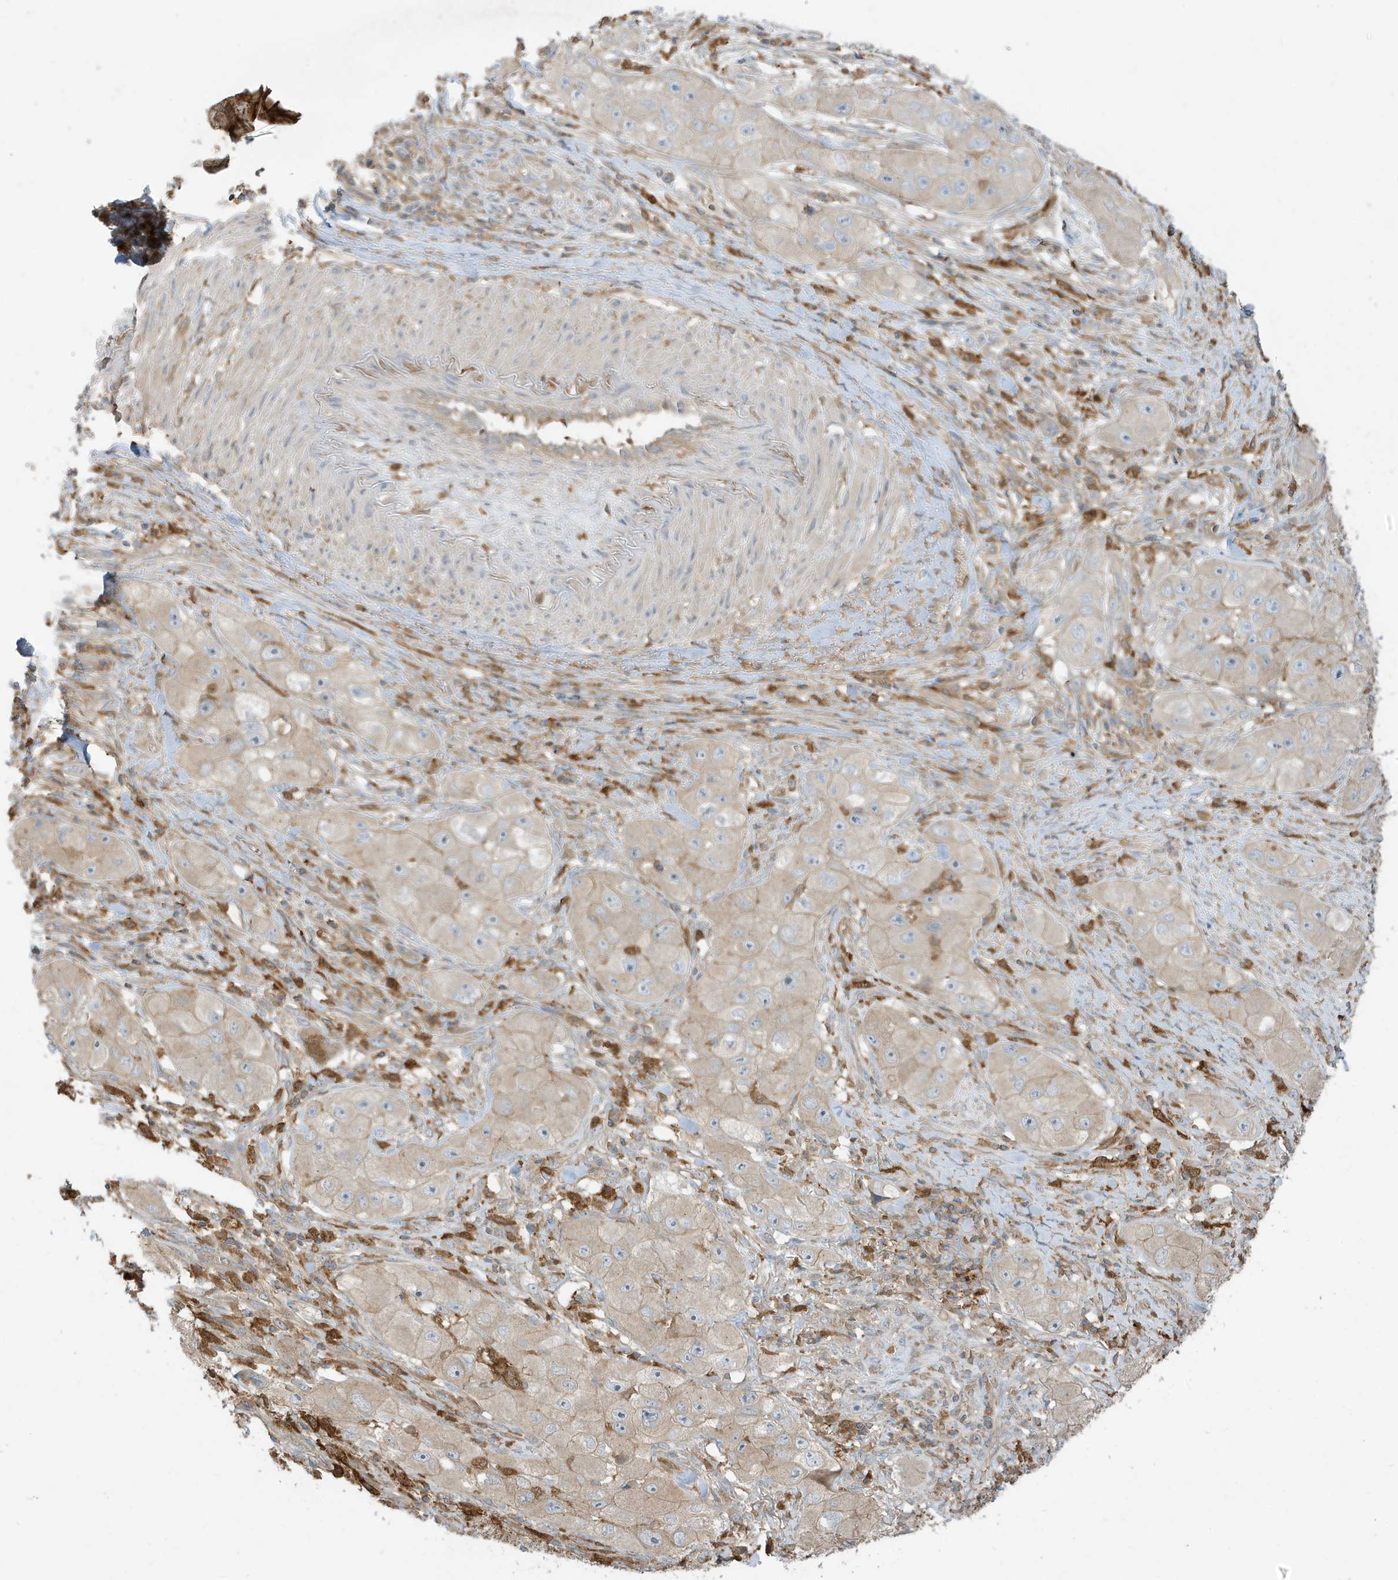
{"staining": {"intensity": "weak", "quantity": "<25%", "location": "cytoplasmic/membranous"}, "tissue": "skin cancer", "cell_type": "Tumor cells", "image_type": "cancer", "snomed": [{"axis": "morphology", "description": "Squamous cell carcinoma, NOS"}, {"axis": "topography", "description": "Skin"}, {"axis": "topography", "description": "Subcutis"}], "caption": "Immunohistochemical staining of skin squamous cell carcinoma exhibits no significant staining in tumor cells.", "gene": "ABTB1", "patient": {"sex": "male", "age": 73}}